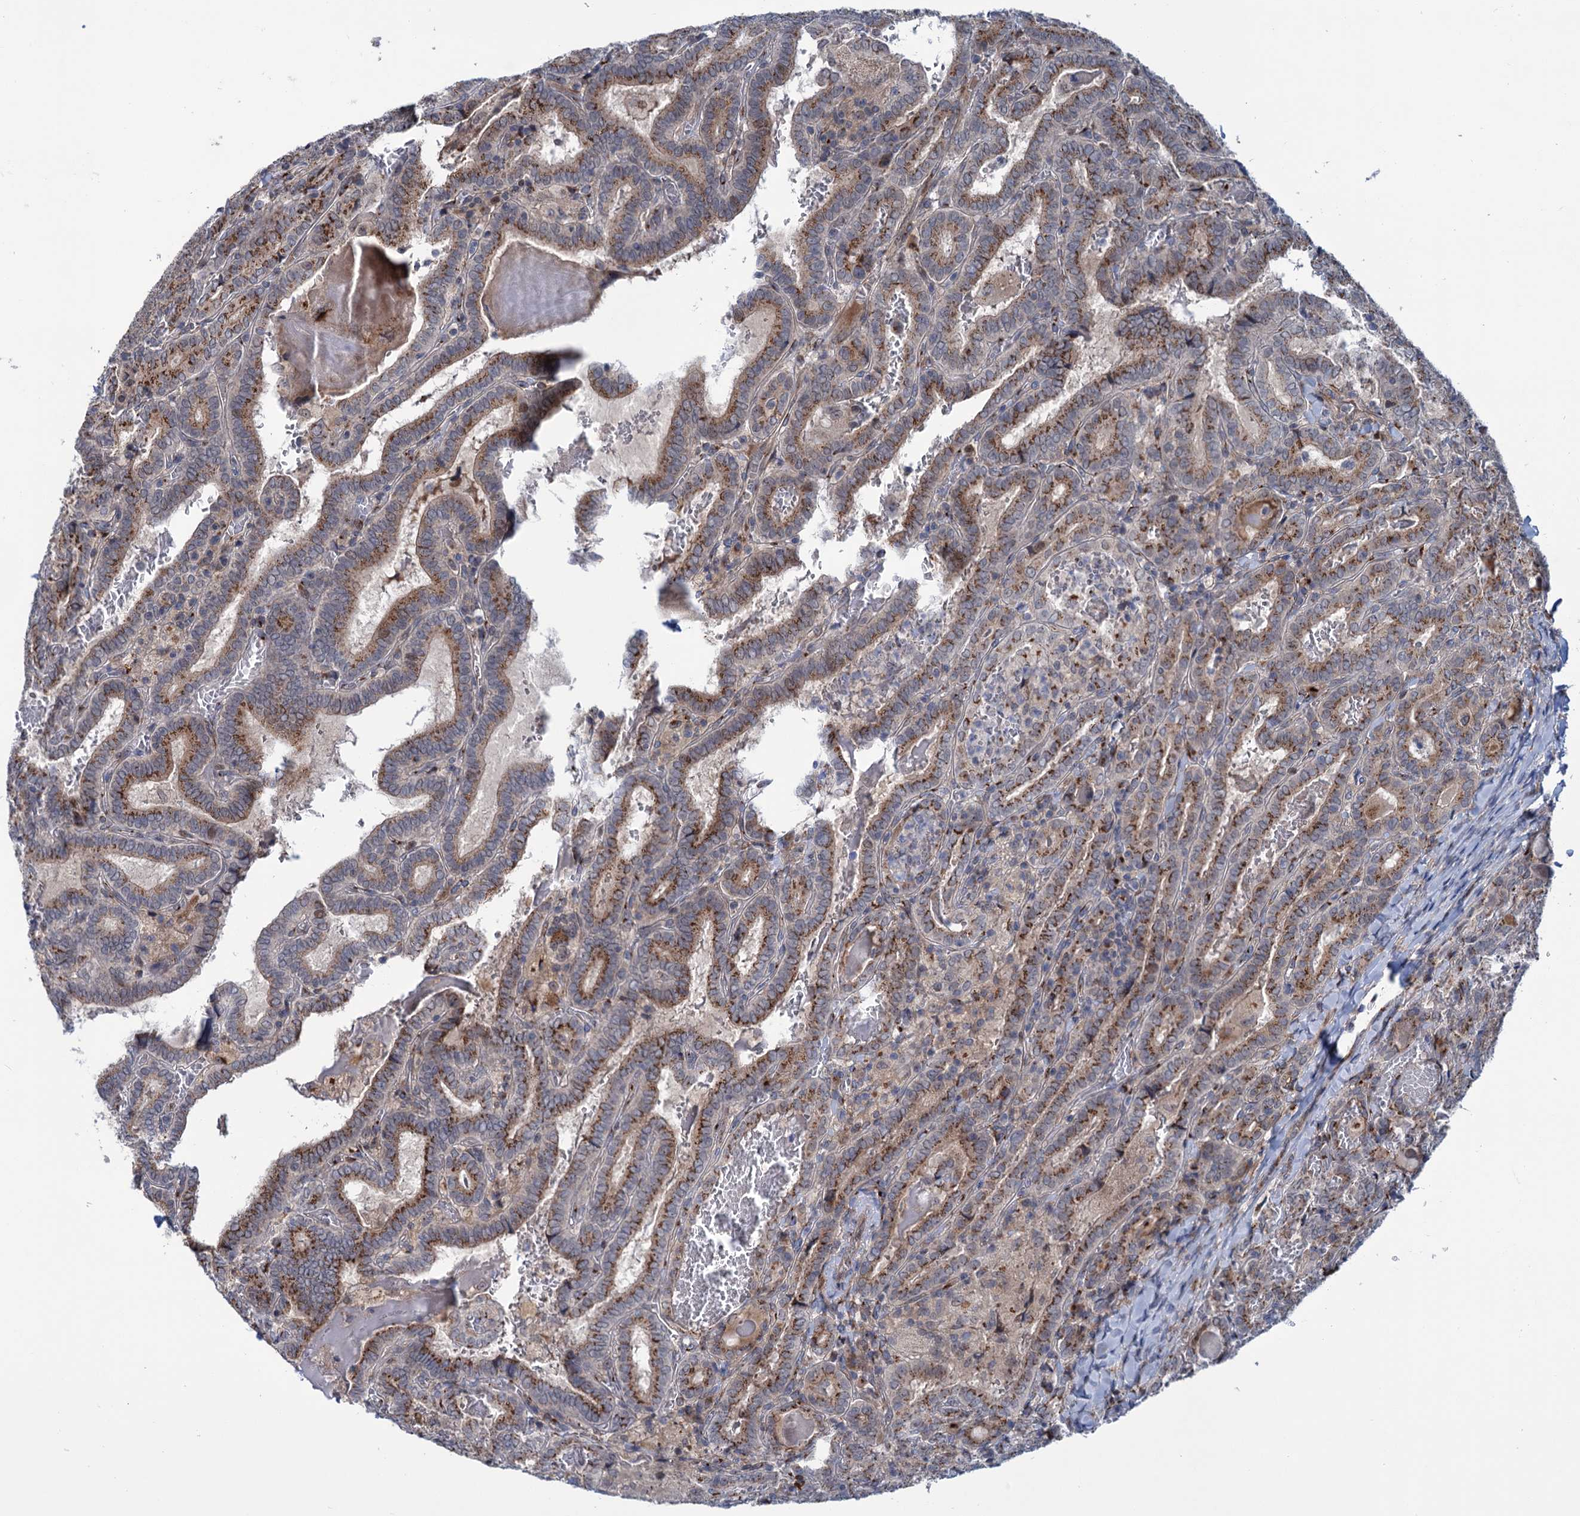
{"staining": {"intensity": "moderate", "quantity": ">75%", "location": "cytoplasmic/membranous"}, "tissue": "thyroid cancer", "cell_type": "Tumor cells", "image_type": "cancer", "snomed": [{"axis": "morphology", "description": "Papillary adenocarcinoma, NOS"}, {"axis": "topography", "description": "Thyroid gland"}], "caption": "Papillary adenocarcinoma (thyroid) tissue exhibits moderate cytoplasmic/membranous staining in approximately >75% of tumor cells", "gene": "ELP4", "patient": {"sex": "female", "age": 72}}